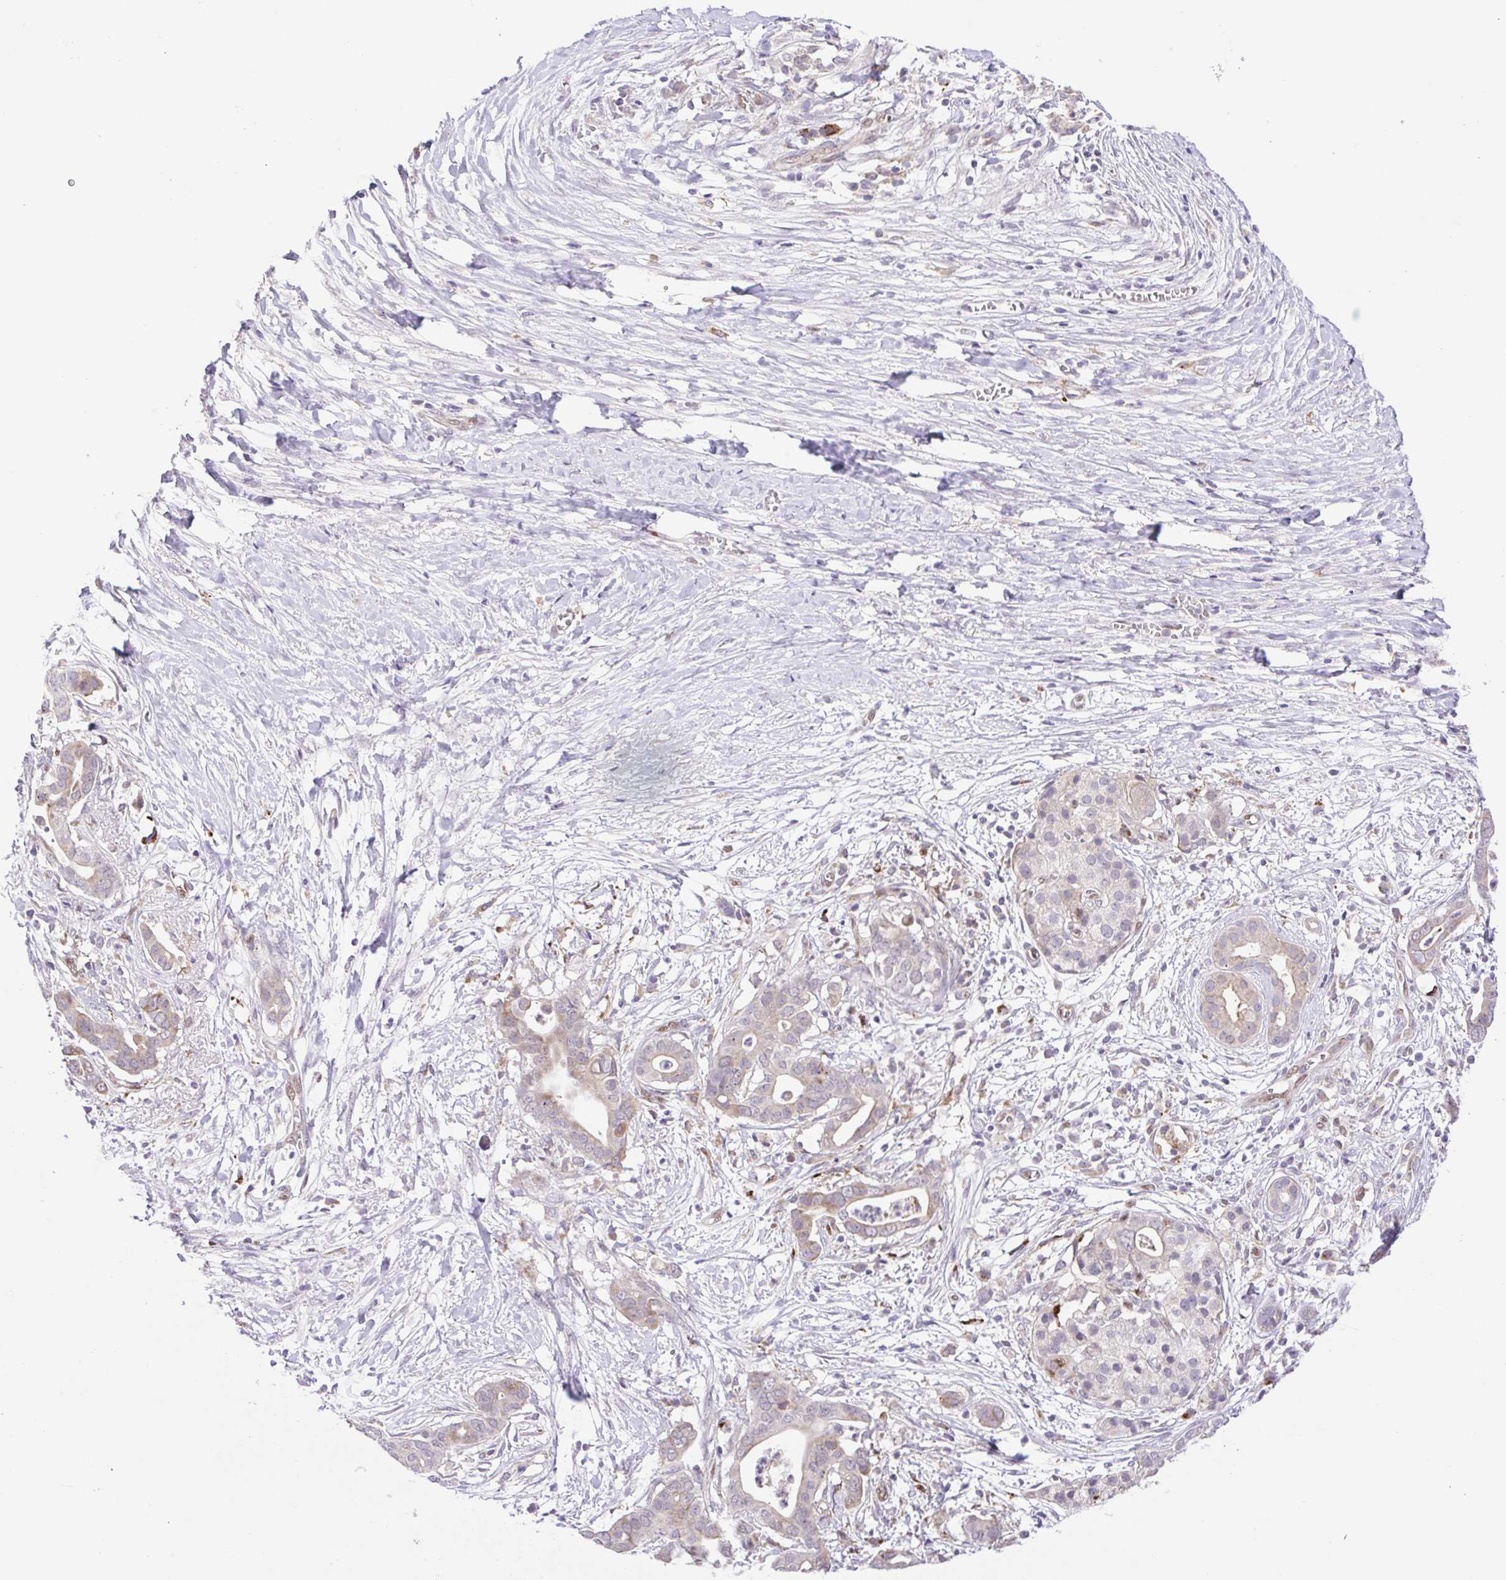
{"staining": {"intensity": "weak", "quantity": "<25%", "location": "cytoplasmic/membranous"}, "tissue": "pancreatic cancer", "cell_type": "Tumor cells", "image_type": "cancer", "snomed": [{"axis": "morphology", "description": "Adenocarcinoma, NOS"}, {"axis": "topography", "description": "Pancreas"}], "caption": "This is an immunohistochemistry (IHC) histopathology image of human pancreatic cancer. There is no staining in tumor cells.", "gene": "ERG", "patient": {"sex": "male", "age": 61}}